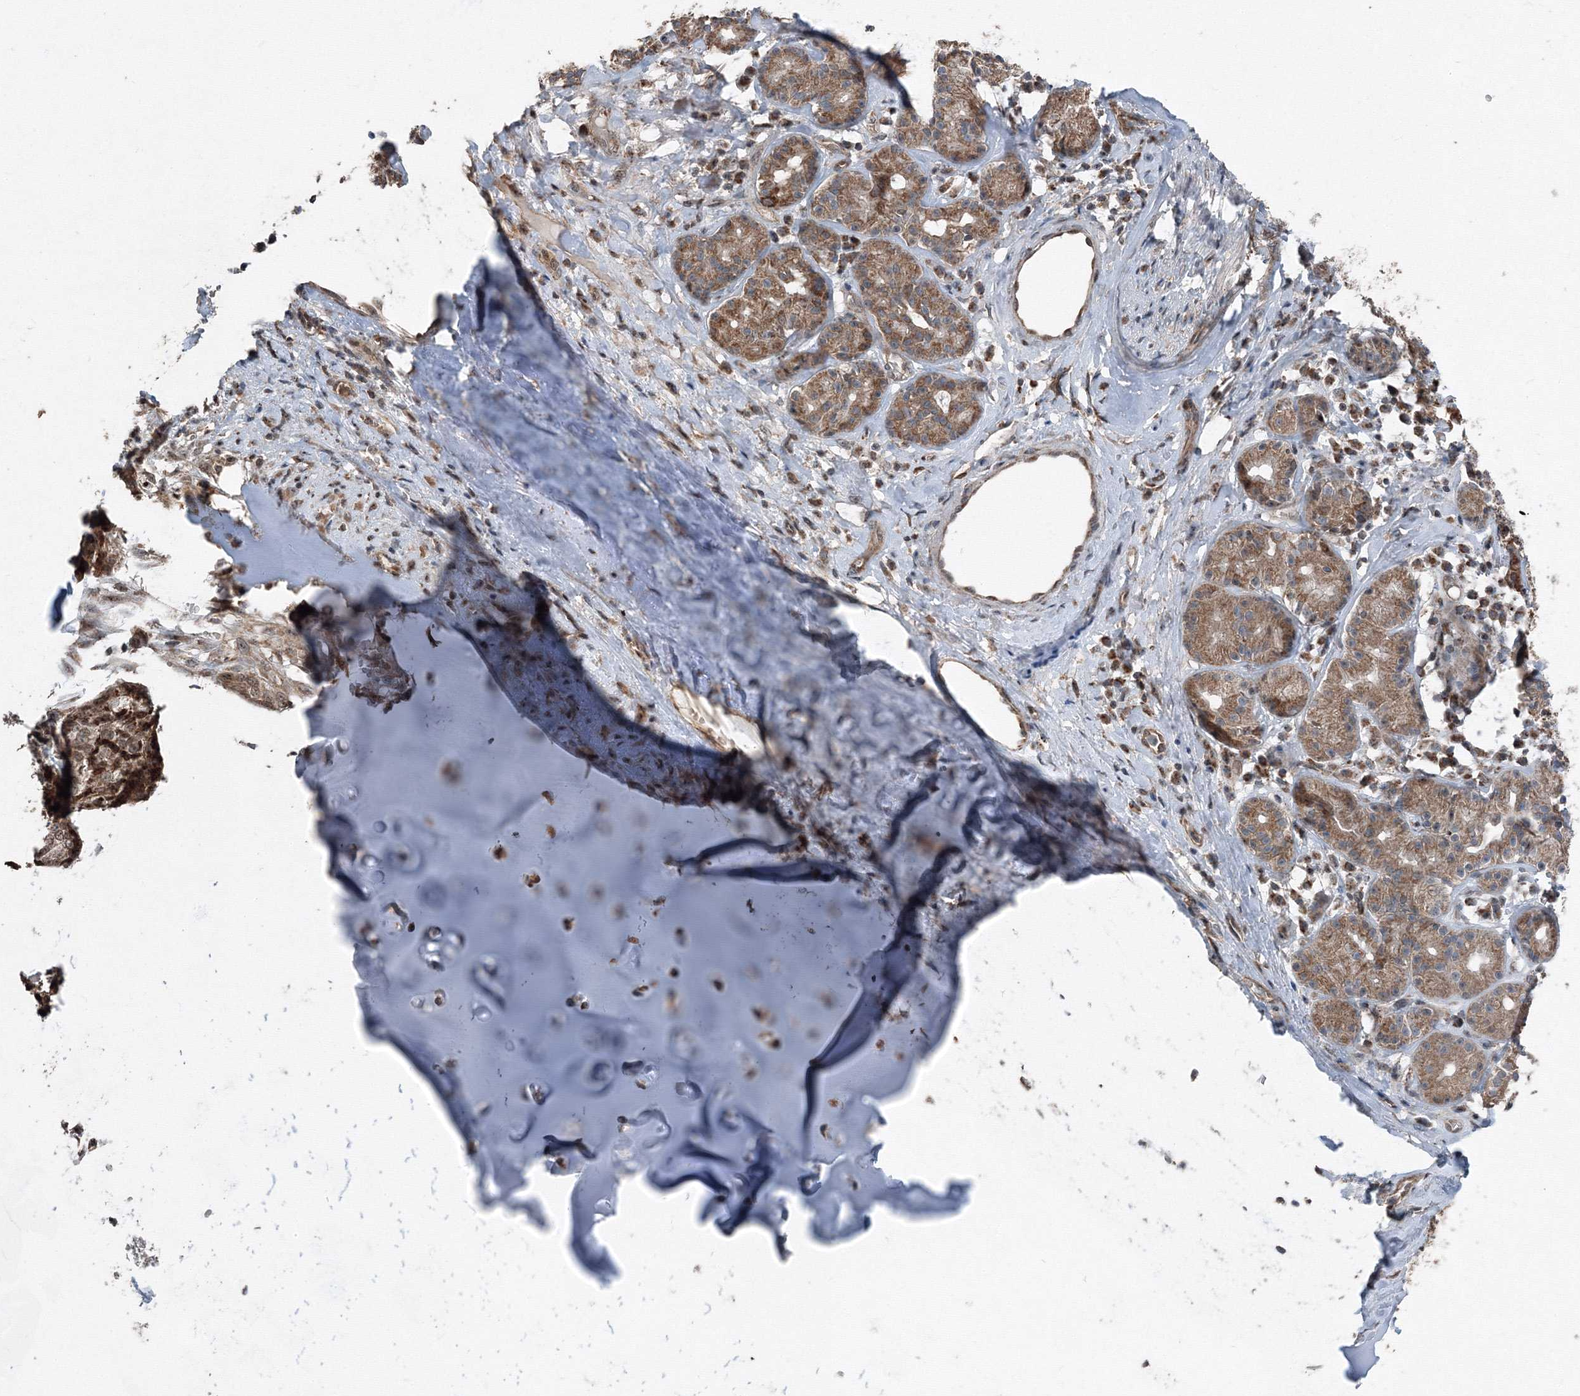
{"staining": {"intensity": "weak", "quantity": ">75%", "location": "cytoplasmic/membranous"}, "tissue": "adipose tissue", "cell_type": "Adipocytes", "image_type": "normal", "snomed": [{"axis": "morphology", "description": "Normal tissue, NOS"}, {"axis": "morphology", "description": "Basal cell carcinoma"}, {"axis": "topography", "description": "Cartilage tissue"}, {"axis": "topography", "description": "Nasopharynx"}, {"axis": "topography", "description": "Oral tissue"}], "caption": "Brown immunohistochemical staining in unremarkable adipose tissue demonstrates weak cytoplasmic/membranous expression in approximately >75% of adipocytes. The staining is performed using DAB (3,3'-diaminobenzidine) brown chromogen to label protein expression. The nuclei are counter-stained blue using hematoxylin.", "gene": "AASDH", "patient": {"sex": "female", "age": 77}}